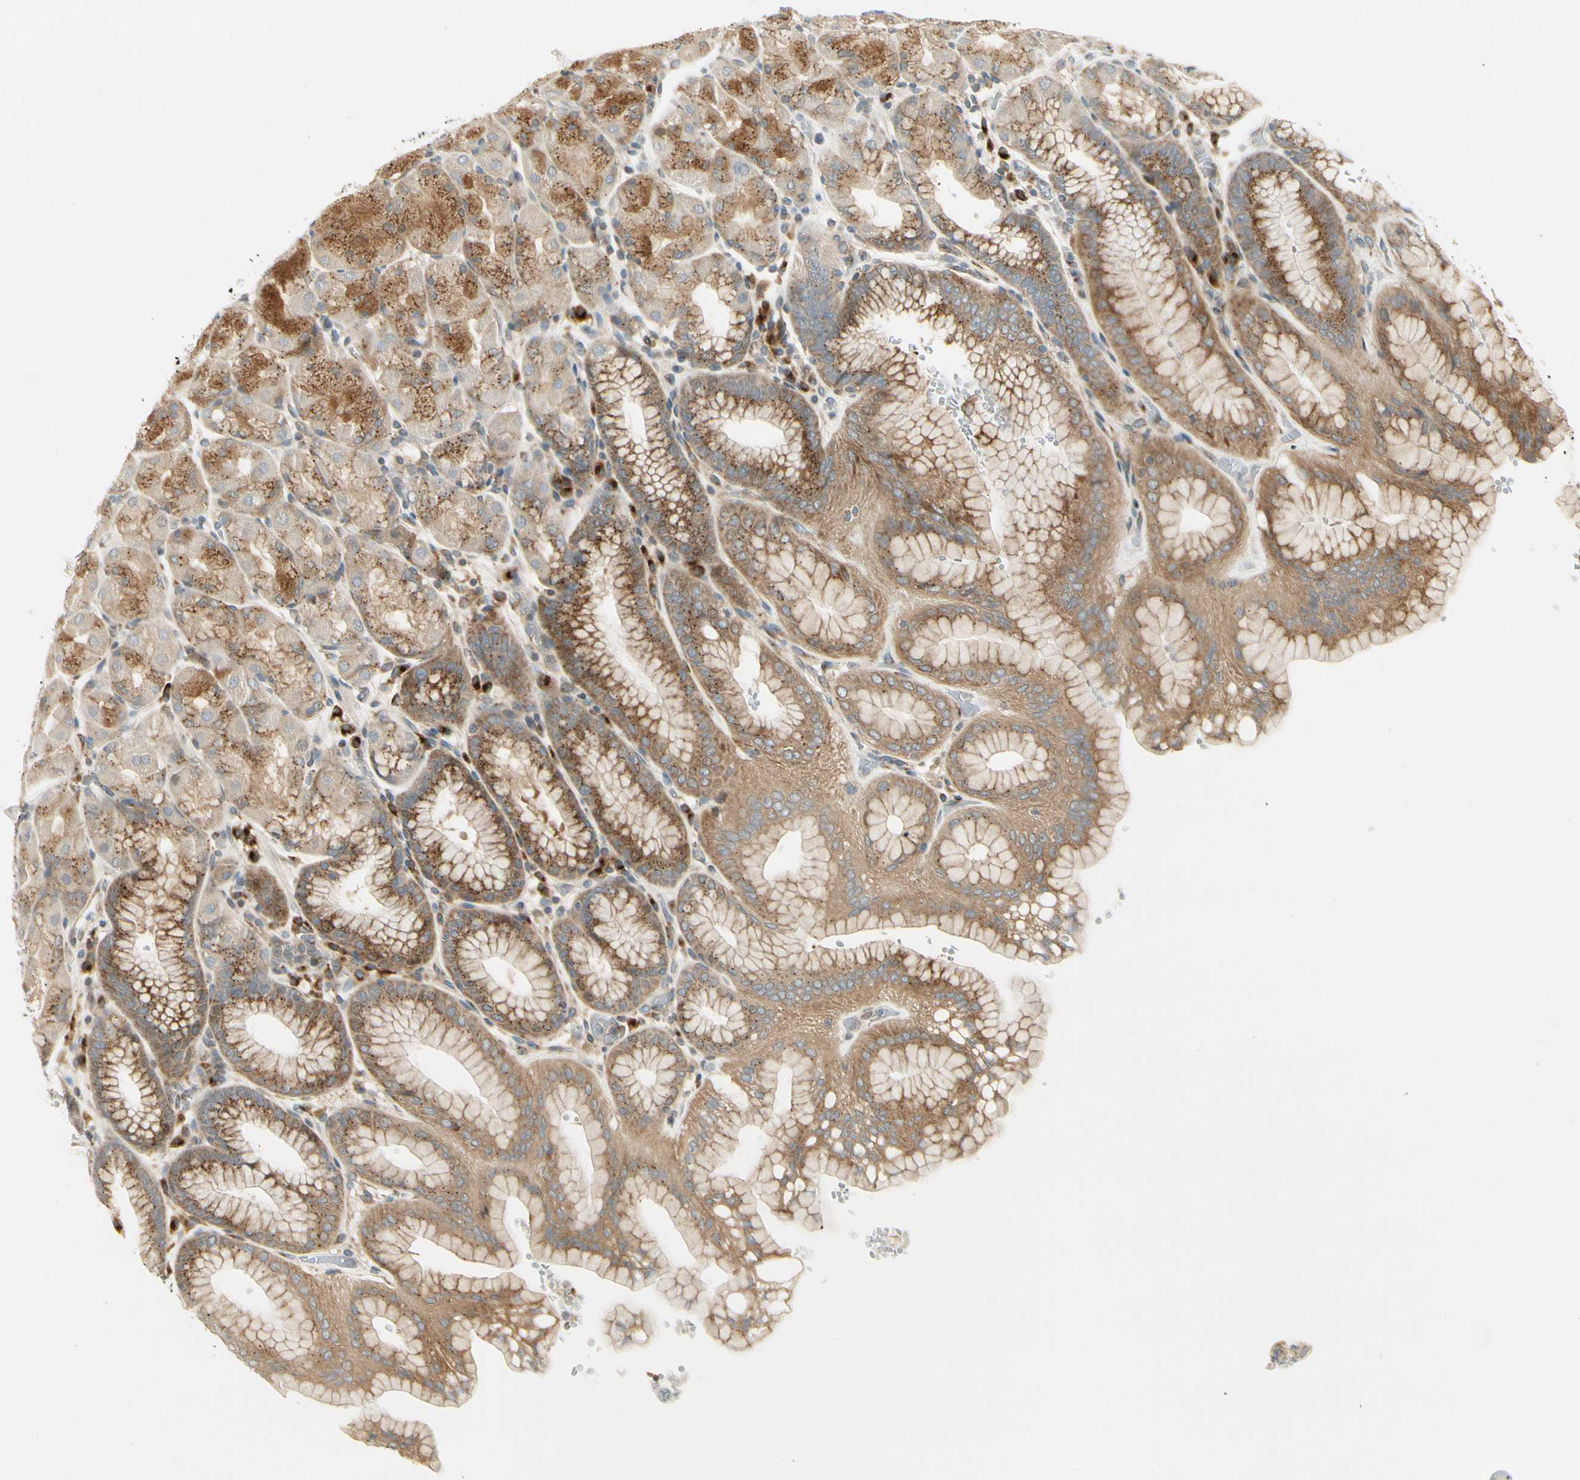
{"staining": {"intensity": "moderate", "quantity": ">75%", "location": "cytoplasmic/membranous"}, "tissue": "stomach", "cell_type": "Glandular cells", "image_type": "normal", "snomed": [{"axis": "morphology", "description": "Normal tissue, NOS"}, {"axis": "topography", "description": "Stomach, upper"}, {"axis": "topography", "description": "Stomach"}], "caption": "A histopathology image of stomach stained for a protein reveals moderate cytoplasmic/membranous brown staining in glandular cells.", "gene": "MANSC1", "patient": {"sex": "male", "age": 76}}